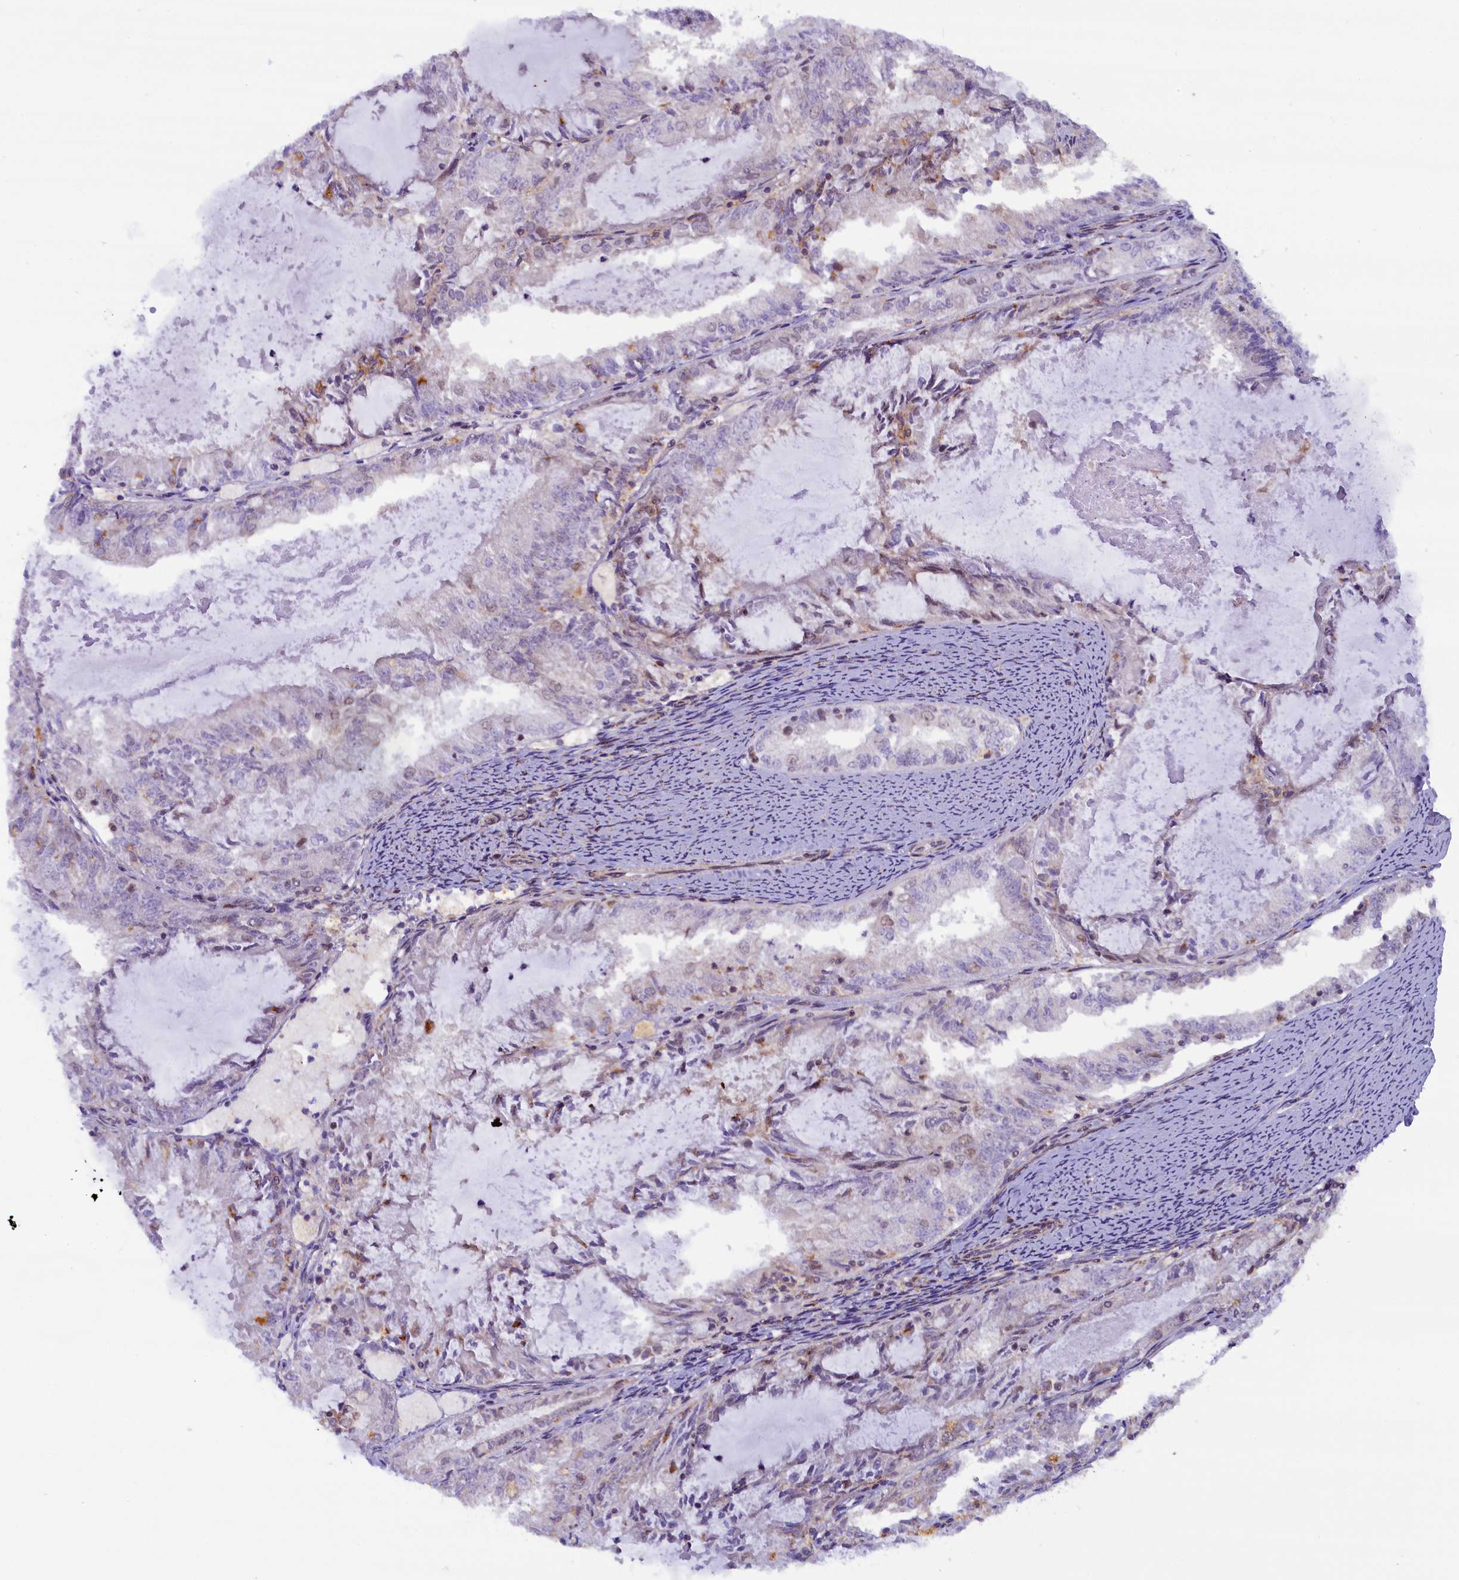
{"staining": {"intensity": "negative", "quantity": "none", "location": "none"}, "tissue": "endometrial cancer", "cell_type": "Tumor cells", "image_type": "cancer", "snomed": [{"axis": "morphology", "description": "Adenocarcinoma, NOS"}, {"axis": "topography", "description": "Endometrium"}], "caption": "IHC of human endometrial cancer shows no expression in tumor cells. (DAB (3,3'-diaminobenzidine) IHC, high magnification).", "gene": "FCHO1", "patient": {"sex": "female", "age": 57}}